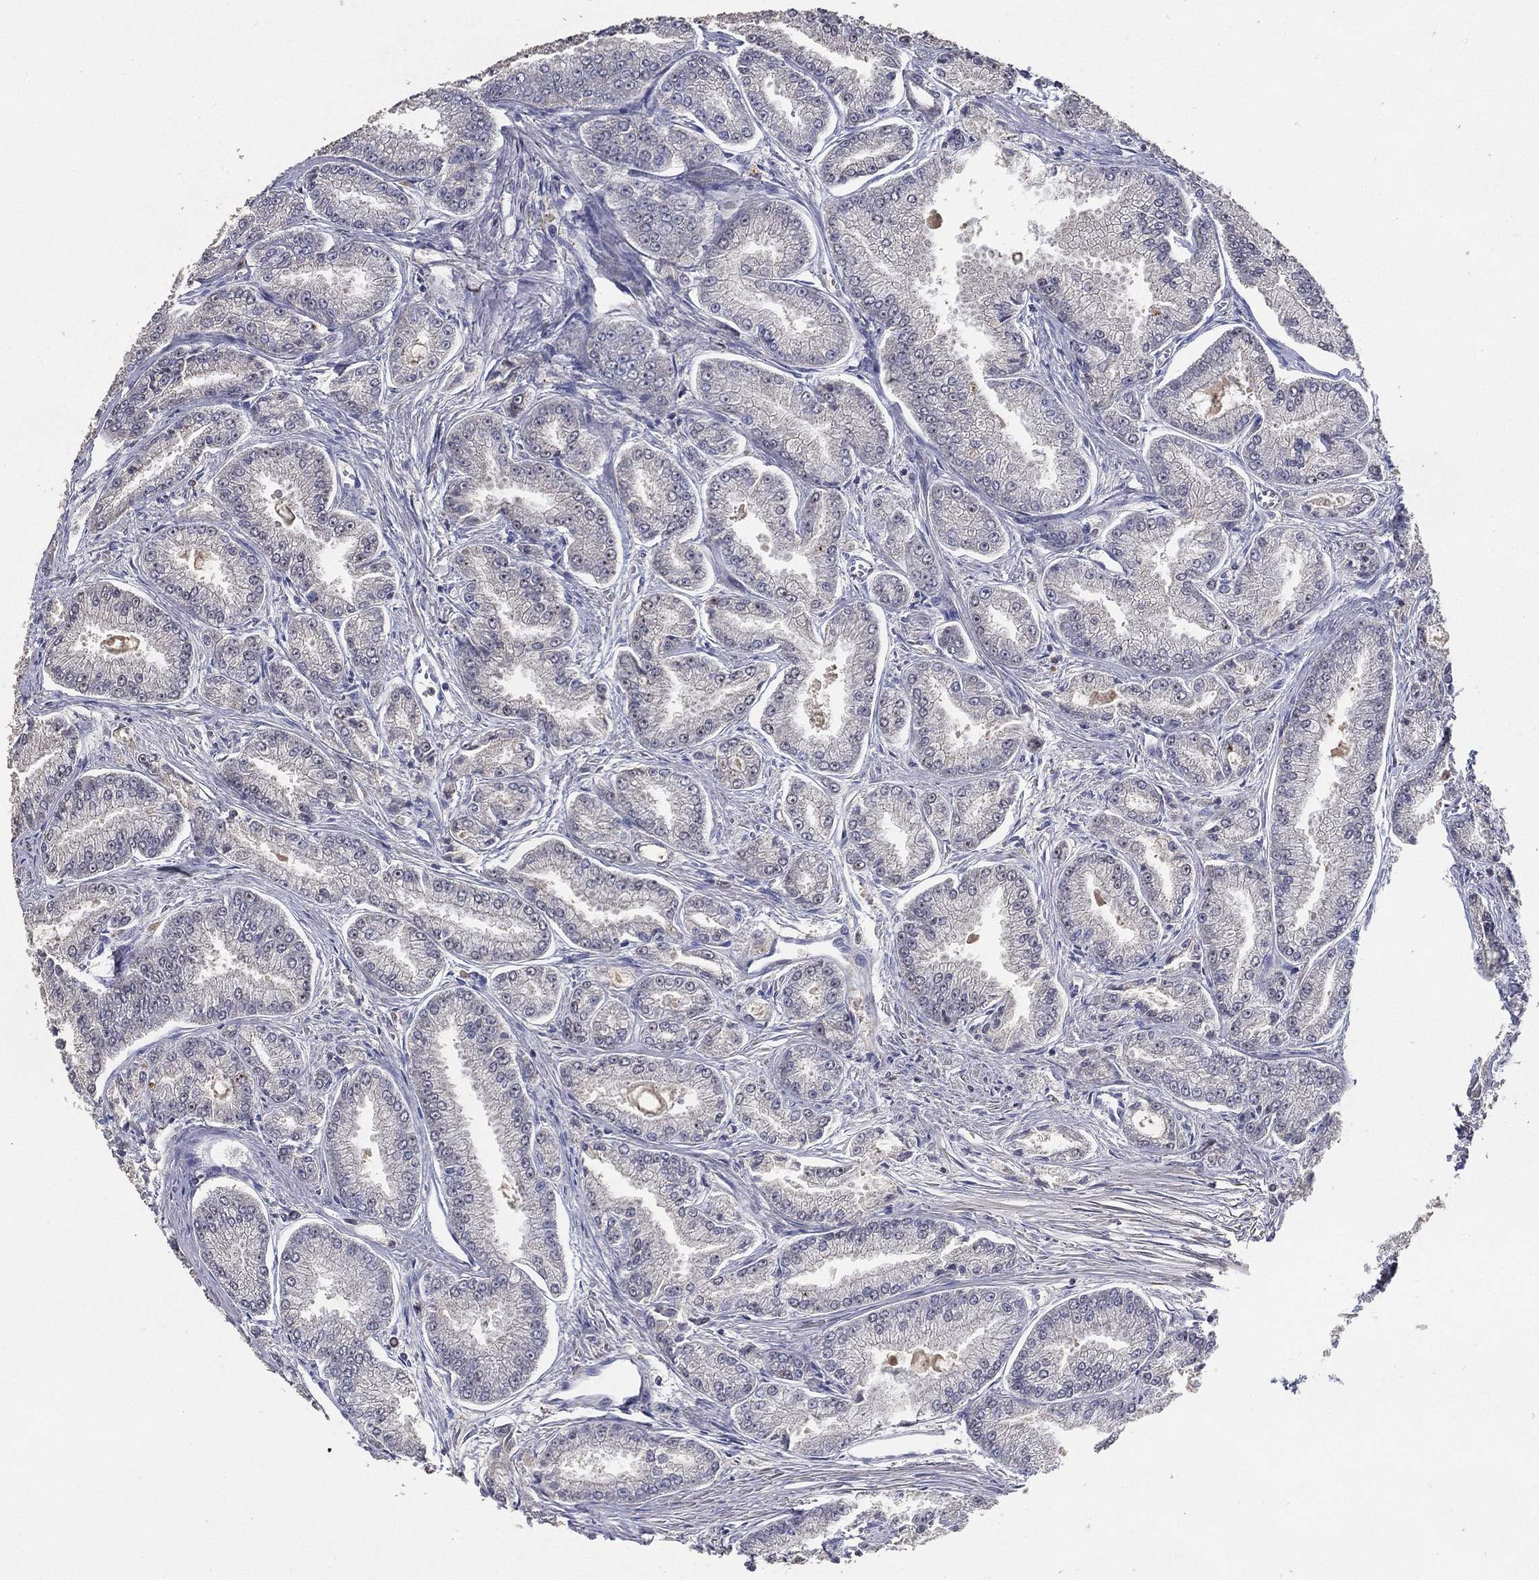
{"staining": {"intensity": "negative", "quantity": "none", "location": "none"}, "tissue": "prostate cancer", "cell_type": "Tumor cells", "image_type": "cancer", "snomed": [{"axis": "morphology", "description": "Adenocarcinoma, NOS"}, {"axis": "morphology", "description": "Adenocarcinoma, High grade"}, {"axis": "topography", "description": "Prostate"}], "caption": "This is an immunohistochemistry (IHC) image of human prostate cancer (adenocarcinoma (high-grade)). There is no staining in tumor cells.", "gene": "EFNA1", "patient": {"sex": "male", "age": 70}}